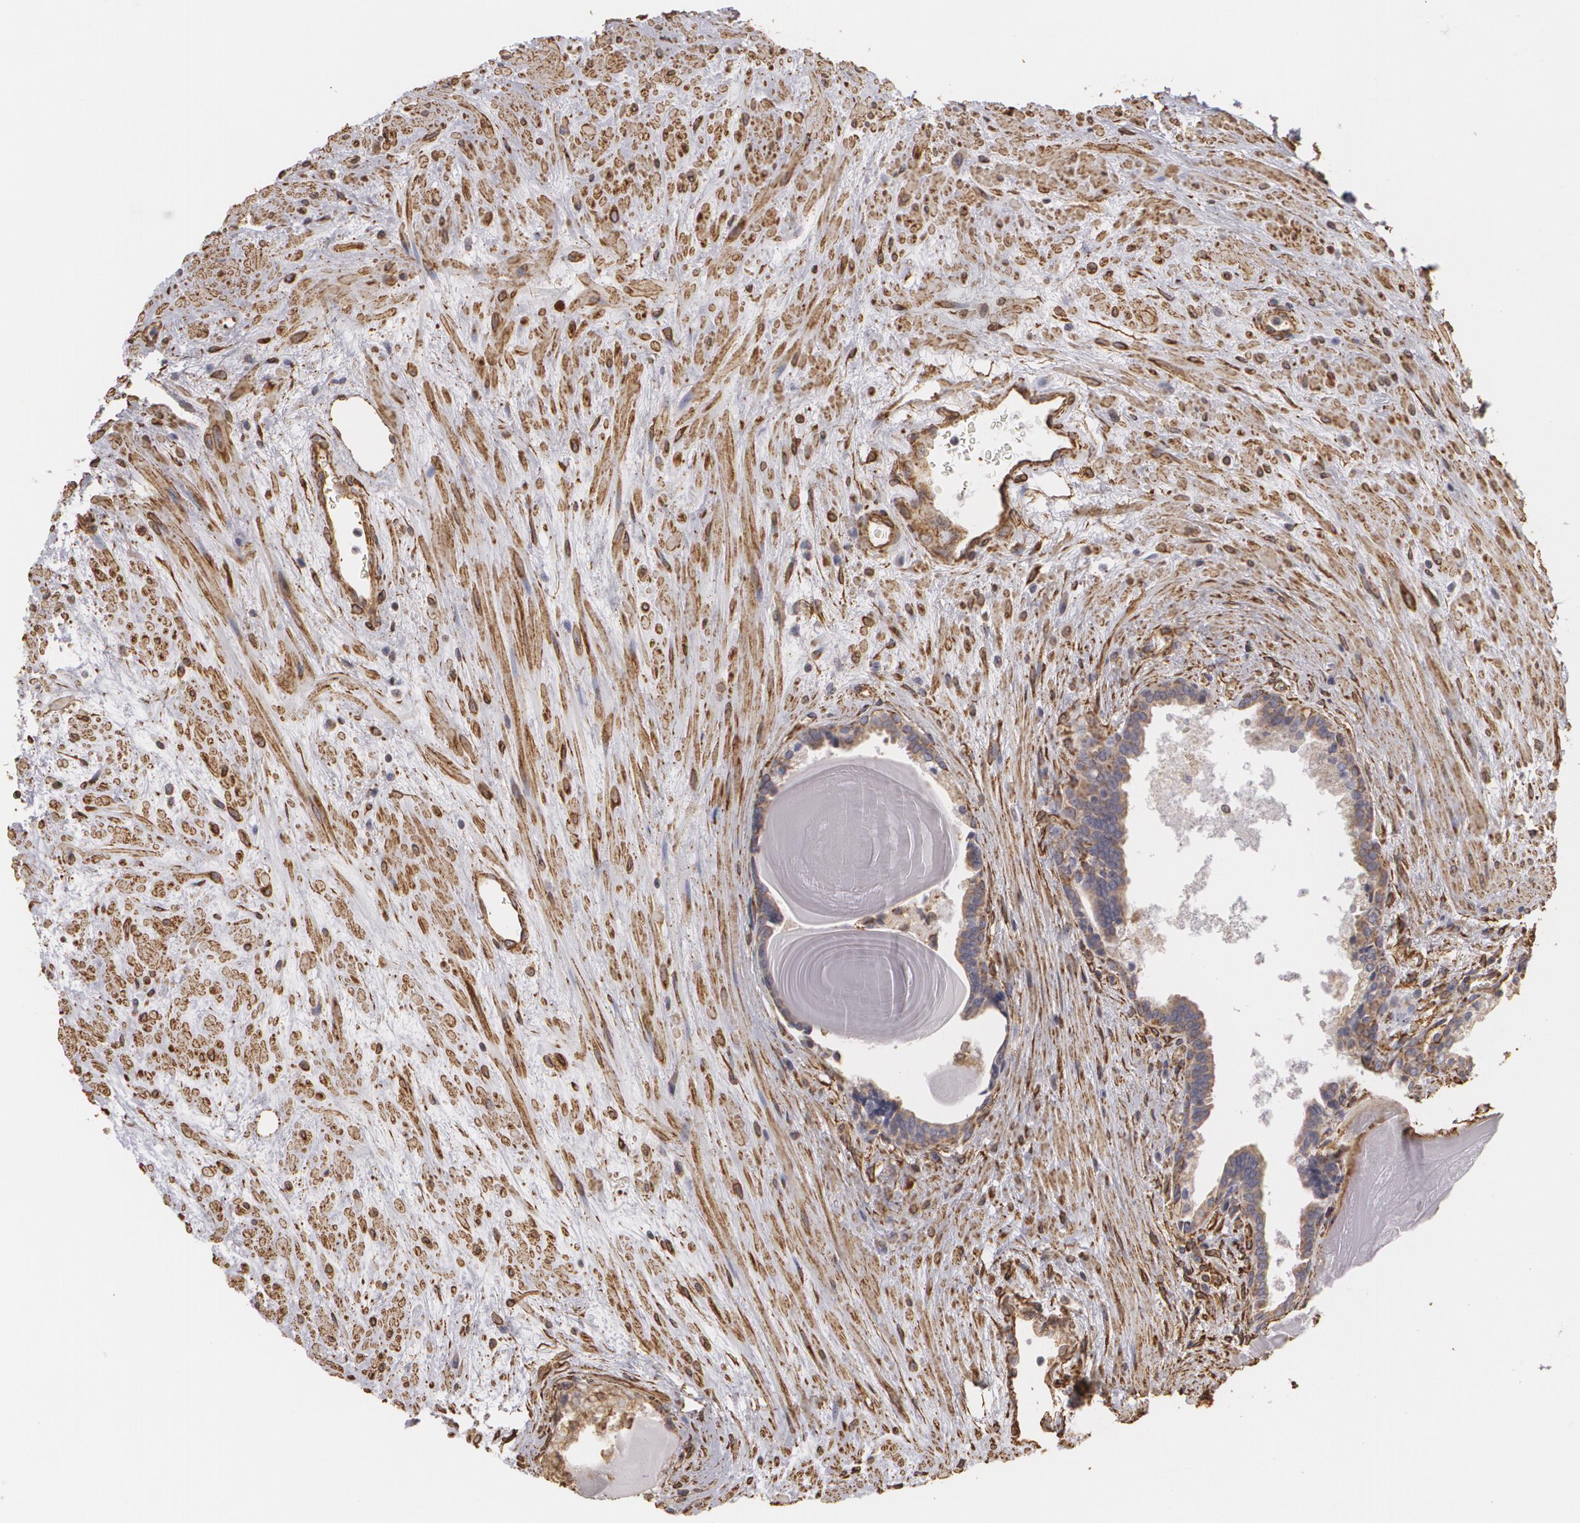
{"staining": {"intensity": "weak", "quantity": ">75%", "location": "cytoplasmic/membranous"}, "tissue": "prostate", "cell_type": "Glandular cells", "image_type": "normal", "snomed": [{"axis": "morphology", "description": "Normal tissue, NOS"}, {"axis": "topography", "description": "Prostate"}], "caption": "Immunohistochemical staining of benign human prostate exhibits >75% levels of weak cytoplasmic/membranous protein expression in about >75% of glandular cells. (brown staining indicates protein expression, while blue staining denotes nuclei).", "gene": "CYB5R3", "patient": {"sex": "male", "age": 65}}